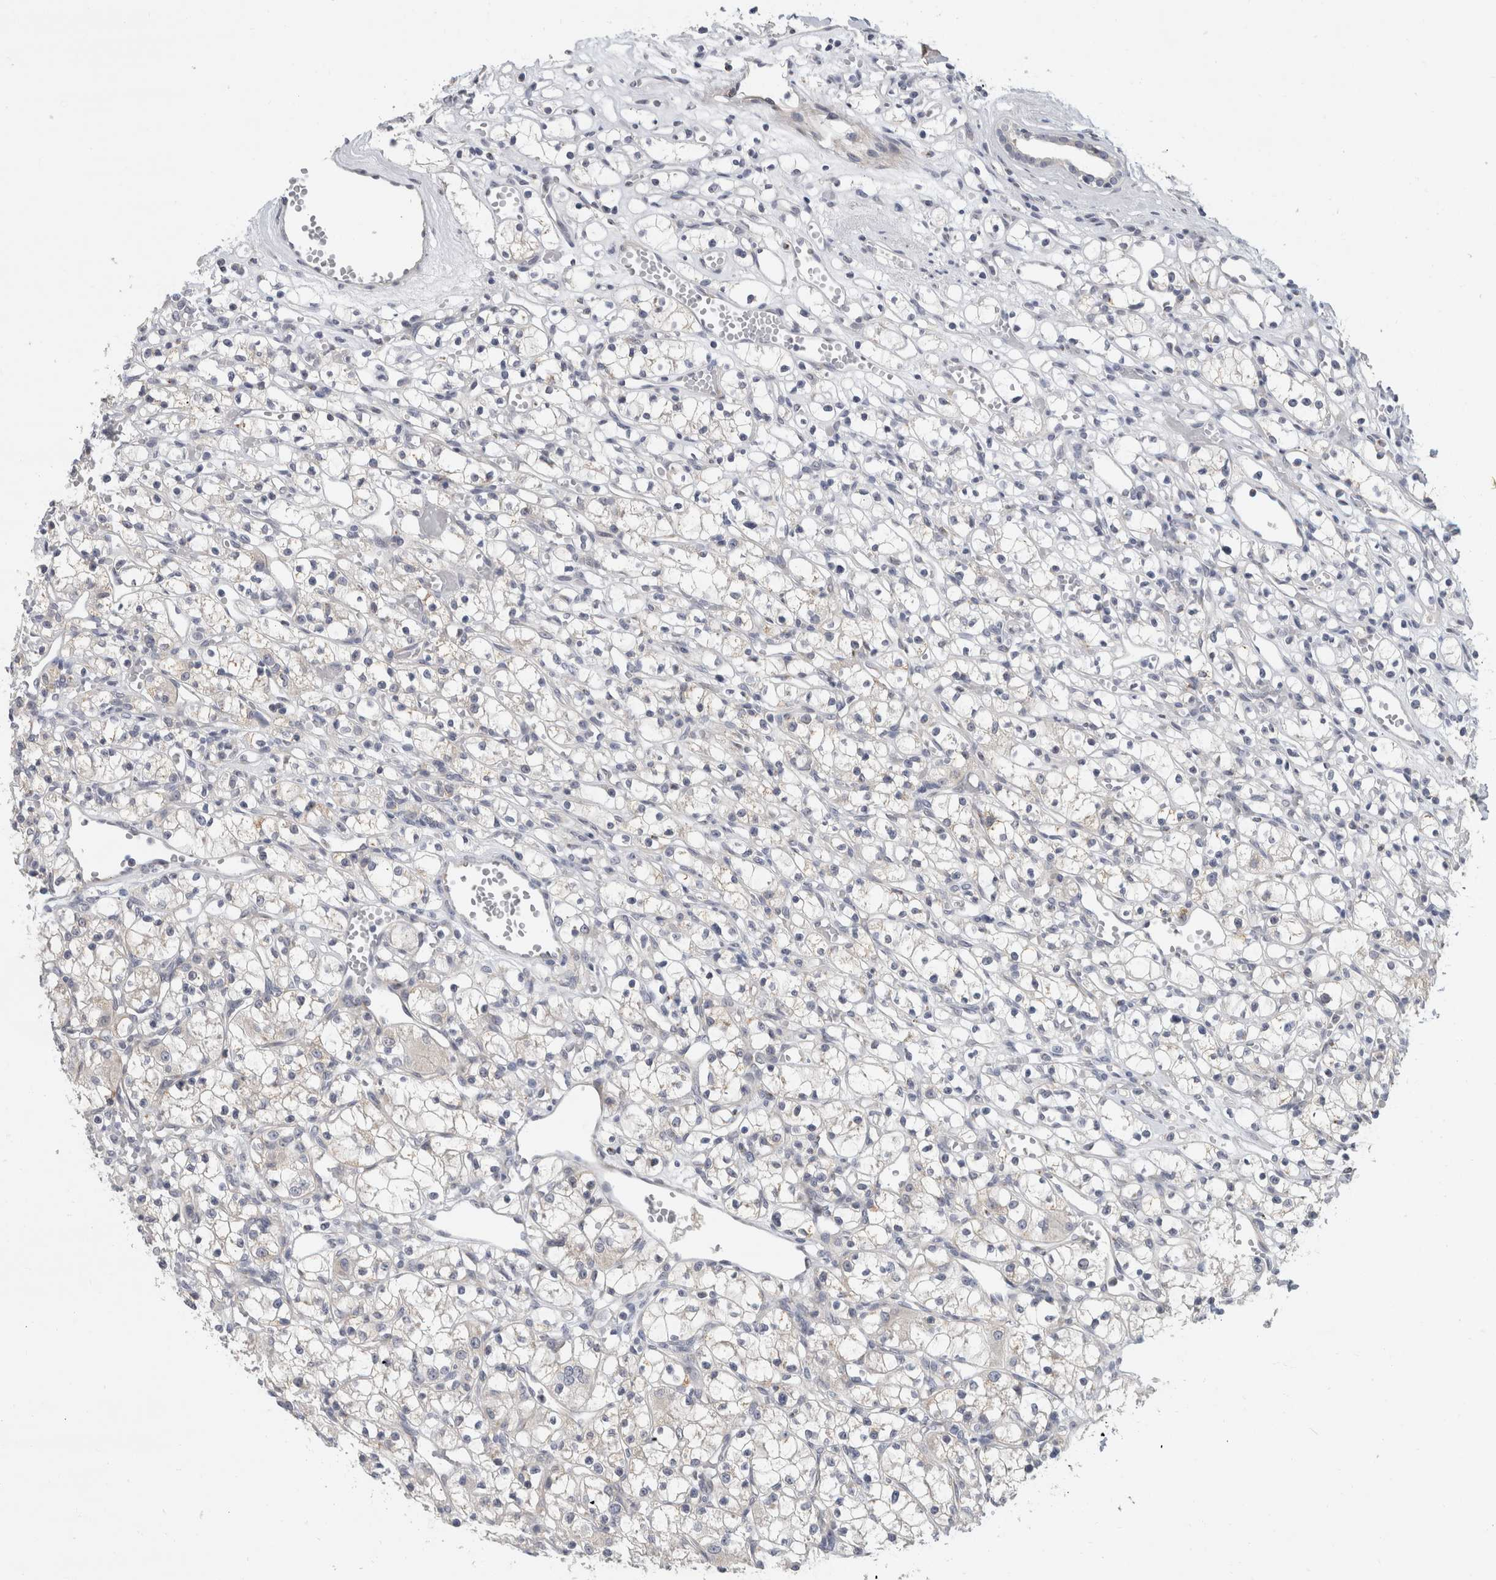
{"staining": {"intensity": "negative", "quantity": "none", "location": "none"}, "tissue": "renal cancer", "cell_type": "Tumor cells", "image_type": "cancer", "snomed": [{"axis": "morphology", "description": "Adenocarcinoma, NOS"}, {"axis": "topography", "description": "Kidney"}], "caption": "Adenocarcinoma (renal) was stained to show a protein in brown. There is no significant positivity in tumor cells. The staining was performed using DAB (3,3'-diaminobenzidine) to visualize the protein expression in brown, while the nuclei were stained in blue with hematoxylin (Magnification: 20x).", "gene": "MGAT1", "patient": {"sex": "female", "age": 59}}